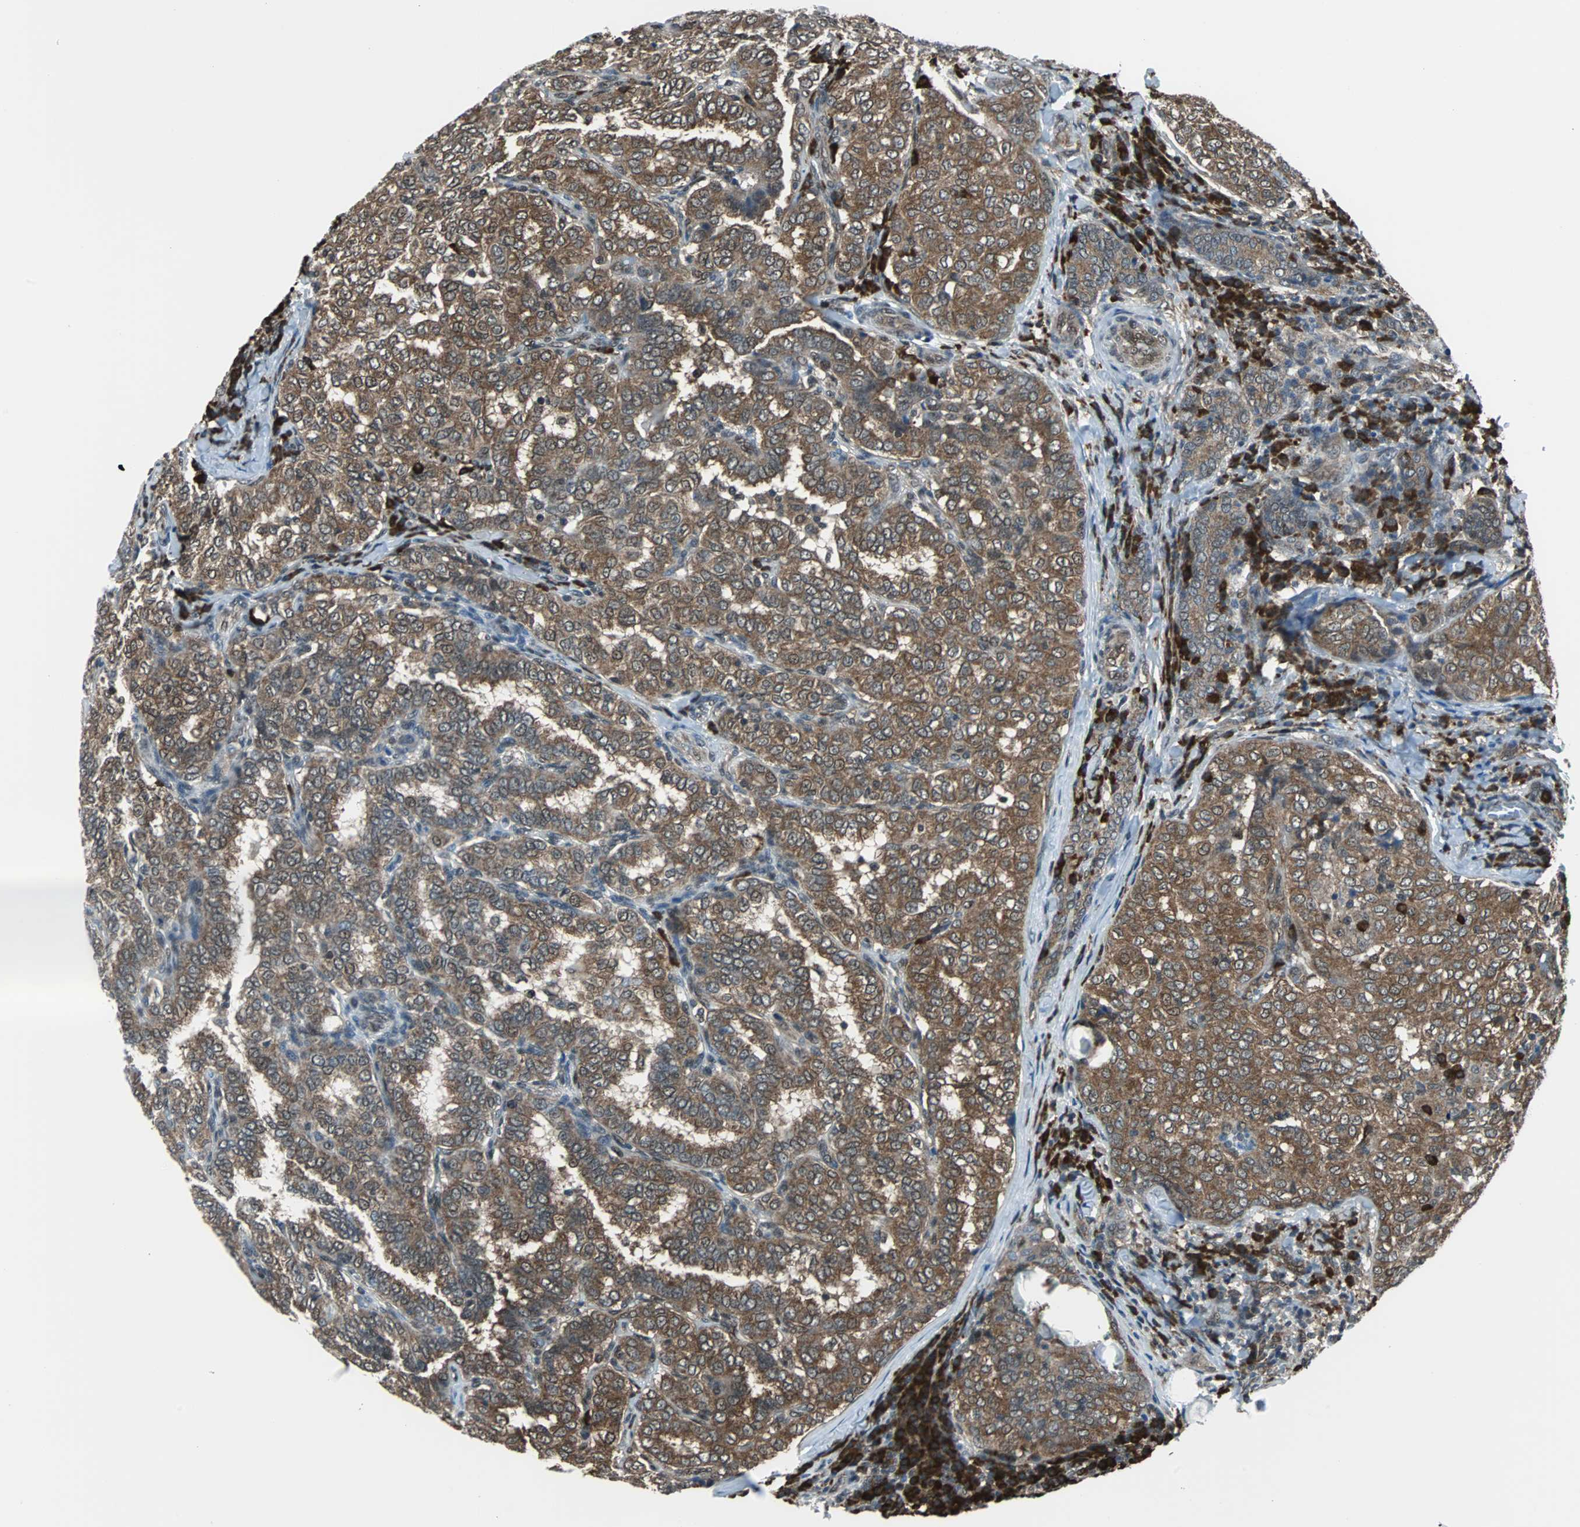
{"staining": {"intensity": "moderate", "quantity": ">75%", "location": "cytoplasmic/membranous"}, "tissue": "thyroid cancer", "cell_type": "Tumor cells", "image_type": "cancer", "snomed": [{"axis": "morphology", "description": "Papillary adenocarcinoma, NOS"}, {"axis": "topography", "description": "Thyroid gland"}], "caption": "Thyroid cancer was stained to show a protein in brown. There is medium levels of moderate cytoplasmic/membranous expression in approximately >75% of tumor cells.", "gene": "VCP", "patient": {"sex": "female", "age": 30}}